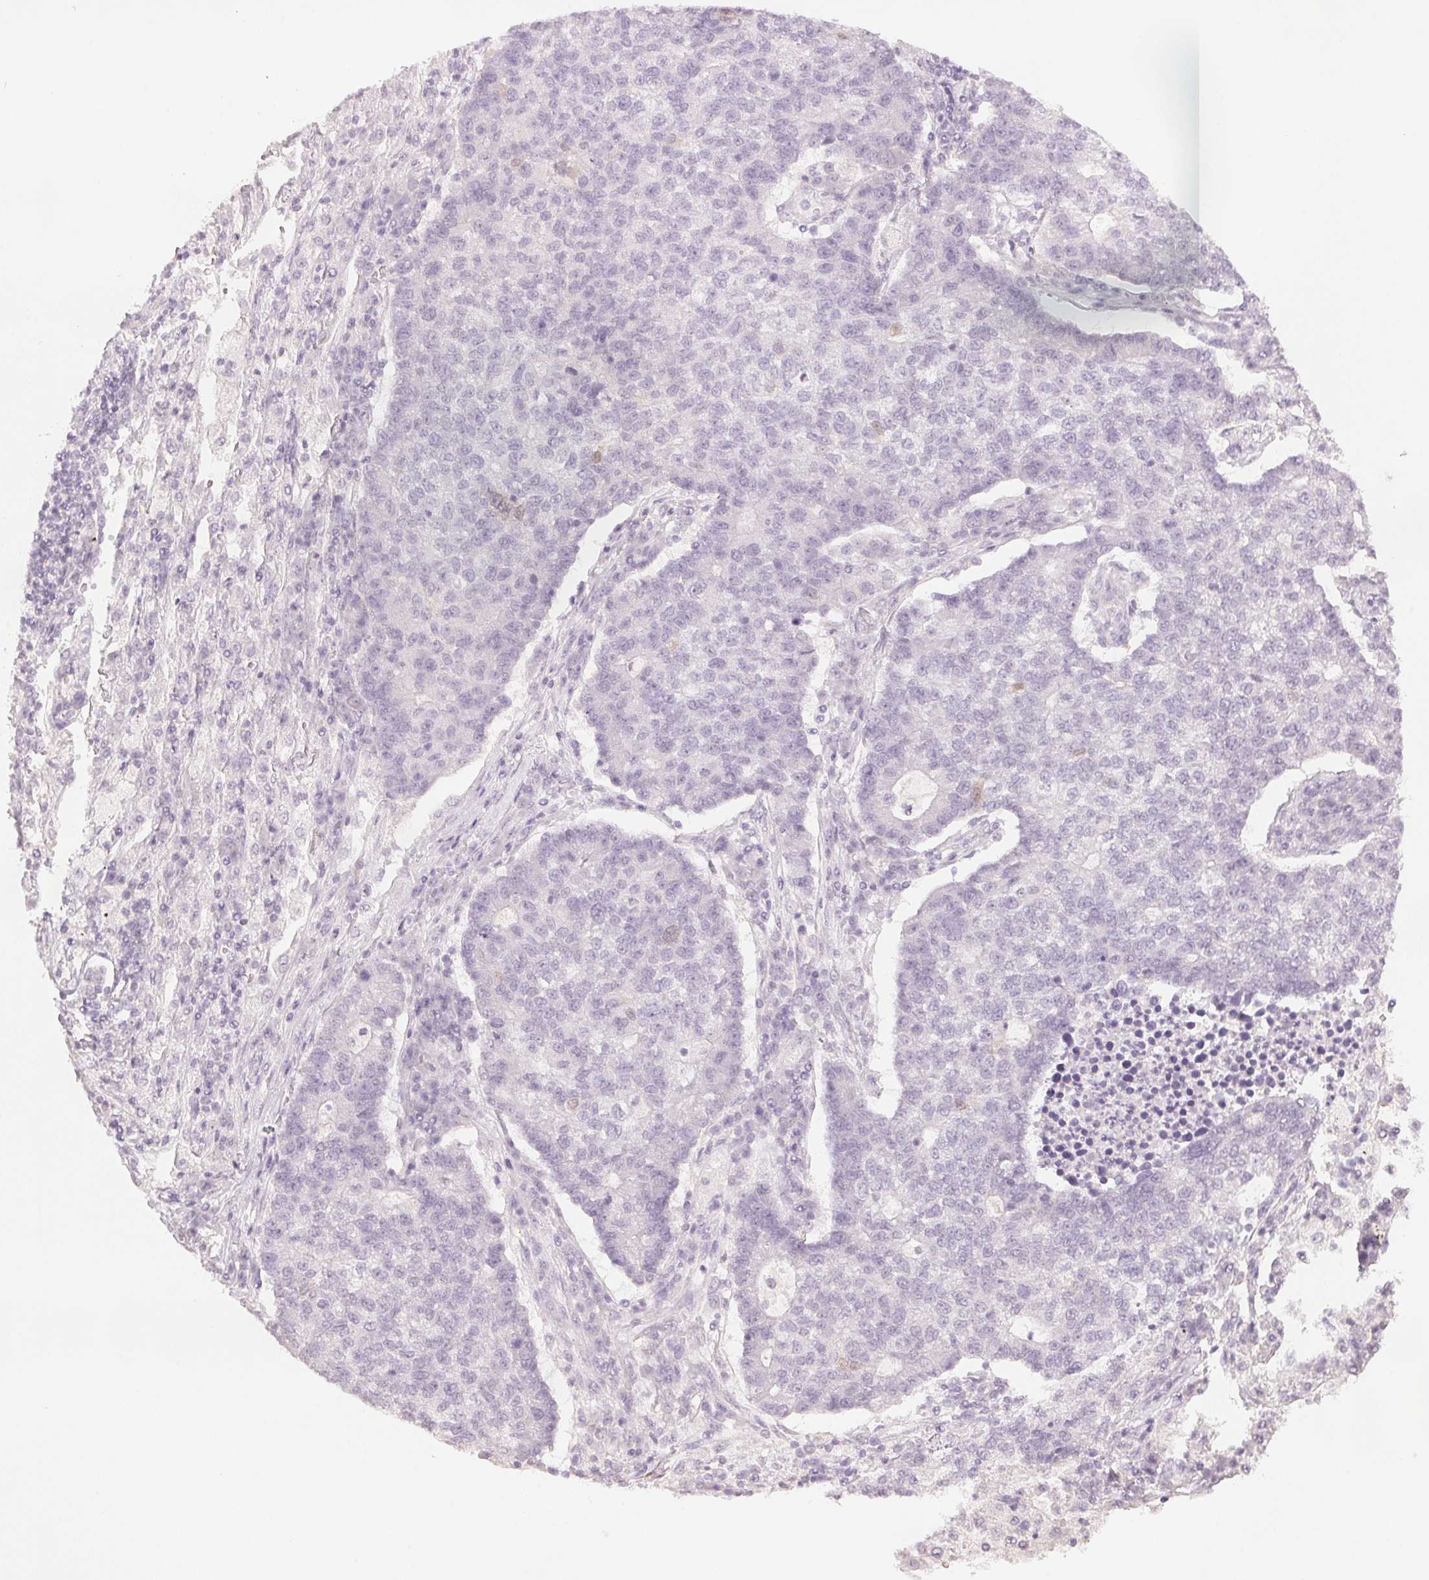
{"staining": {"intensity": "negative", "quantity": "none", "location": "none"}, "tissue": "lung cancer", "cell_type": "Tumor cells", "image_type": "cancer", "snomed": [{"axis": "morphology", "description": "Adenocarcinoma, NOS"}, {"axis": "topography", "description": "Lung"}], "caption": "Lung cancer (adenocarcinoma) stained for a protein using IHC displays no positivity tumor cells.", "gene": "SCGN", "patient": {"sex": "male", "age": 57}}